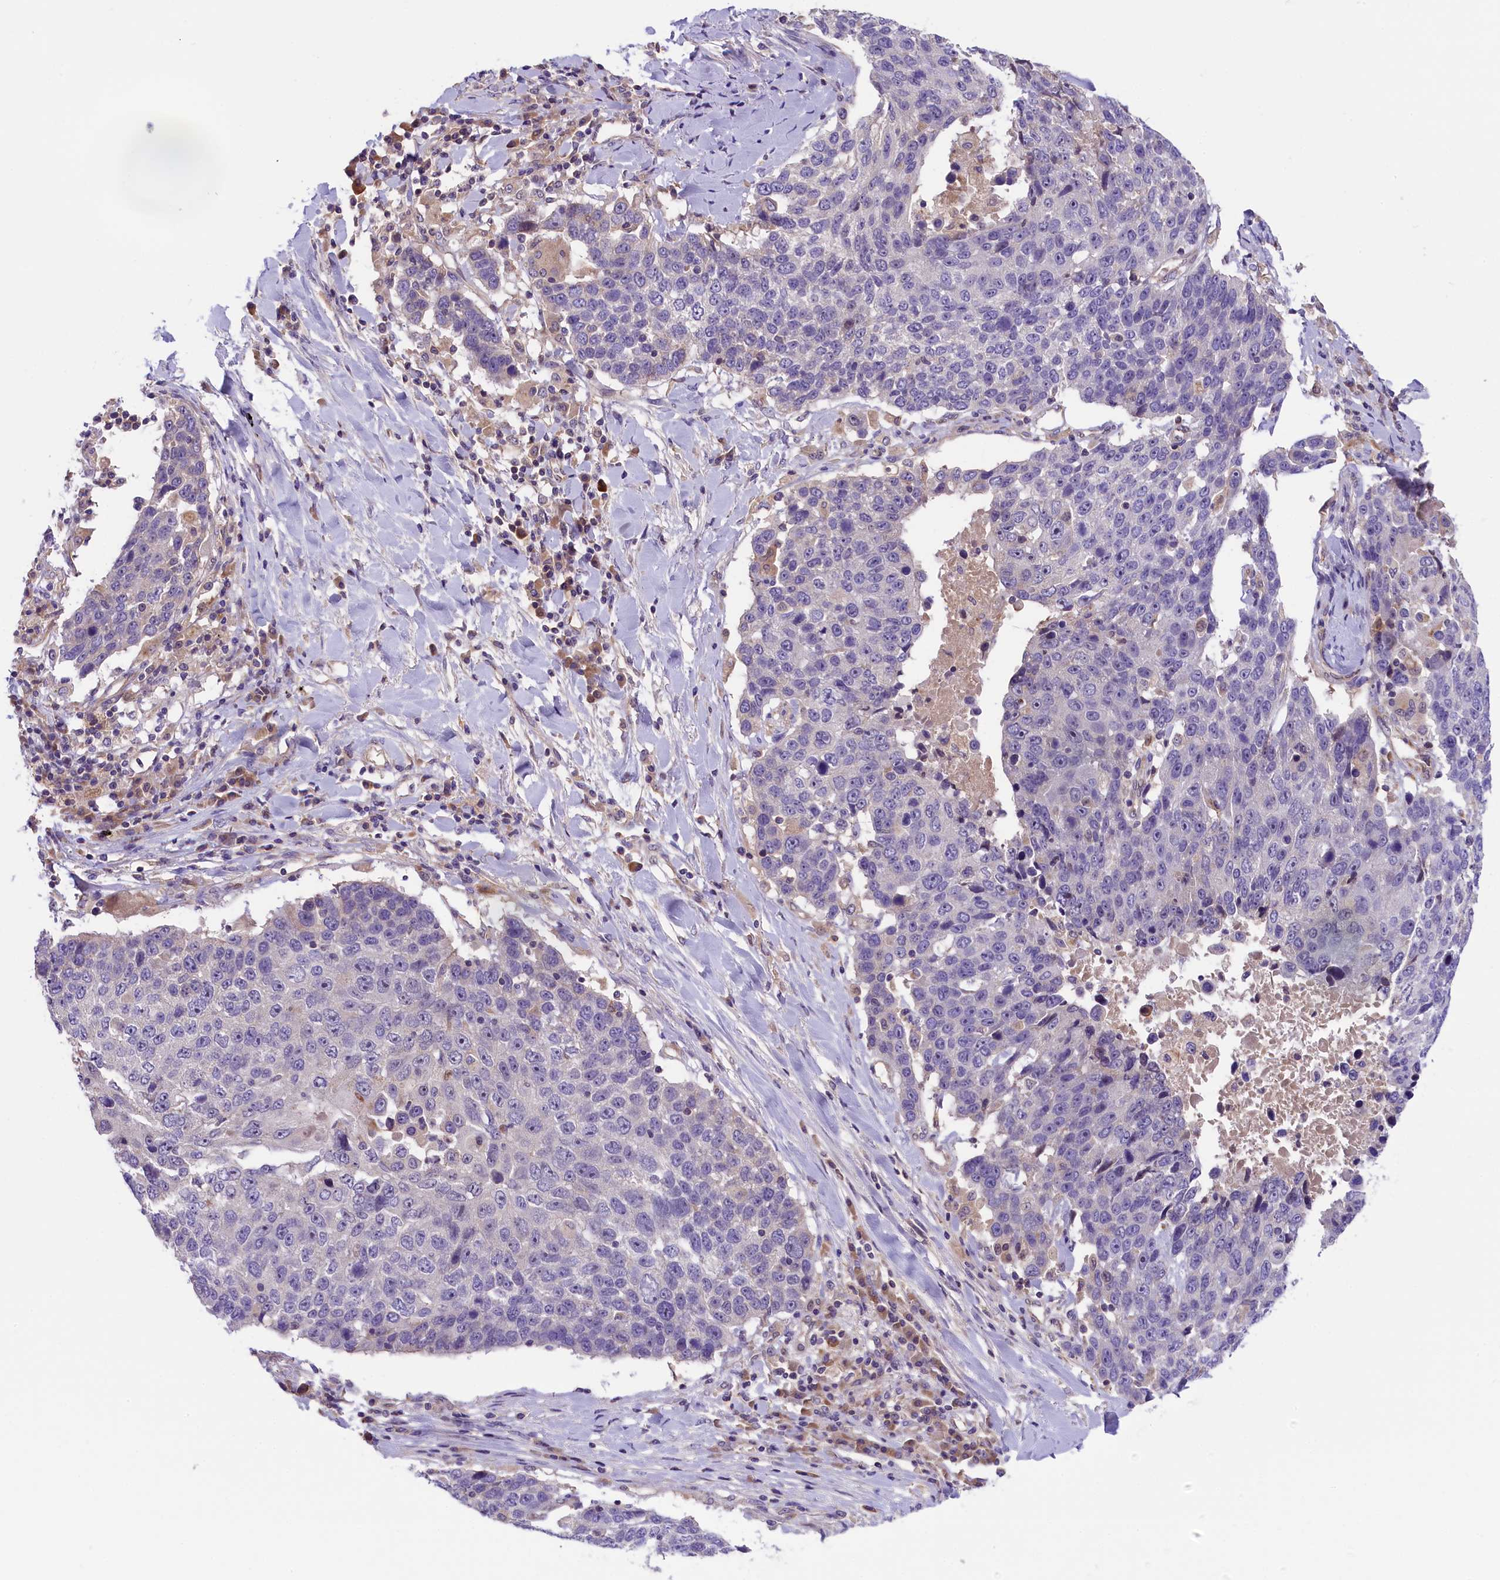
{"staining": {"intensity": "negative", "quantity": "none", "location": "none"}, "tissue": "lung cancer", "cell_type": "Tumor cells", "image_type": "cancer", "snomed": [{"axis": "morphology", "description": "Squamous cell carcinoma, NOS"}, {"axis": "topography", "description": "Lung"}], "caption": "An image of human lung cancer (squamous cell carcinoma) is negative for staining in tumor cells.", "gene": "CCDC32", "patient": {"sex": "male", "age": 66}}